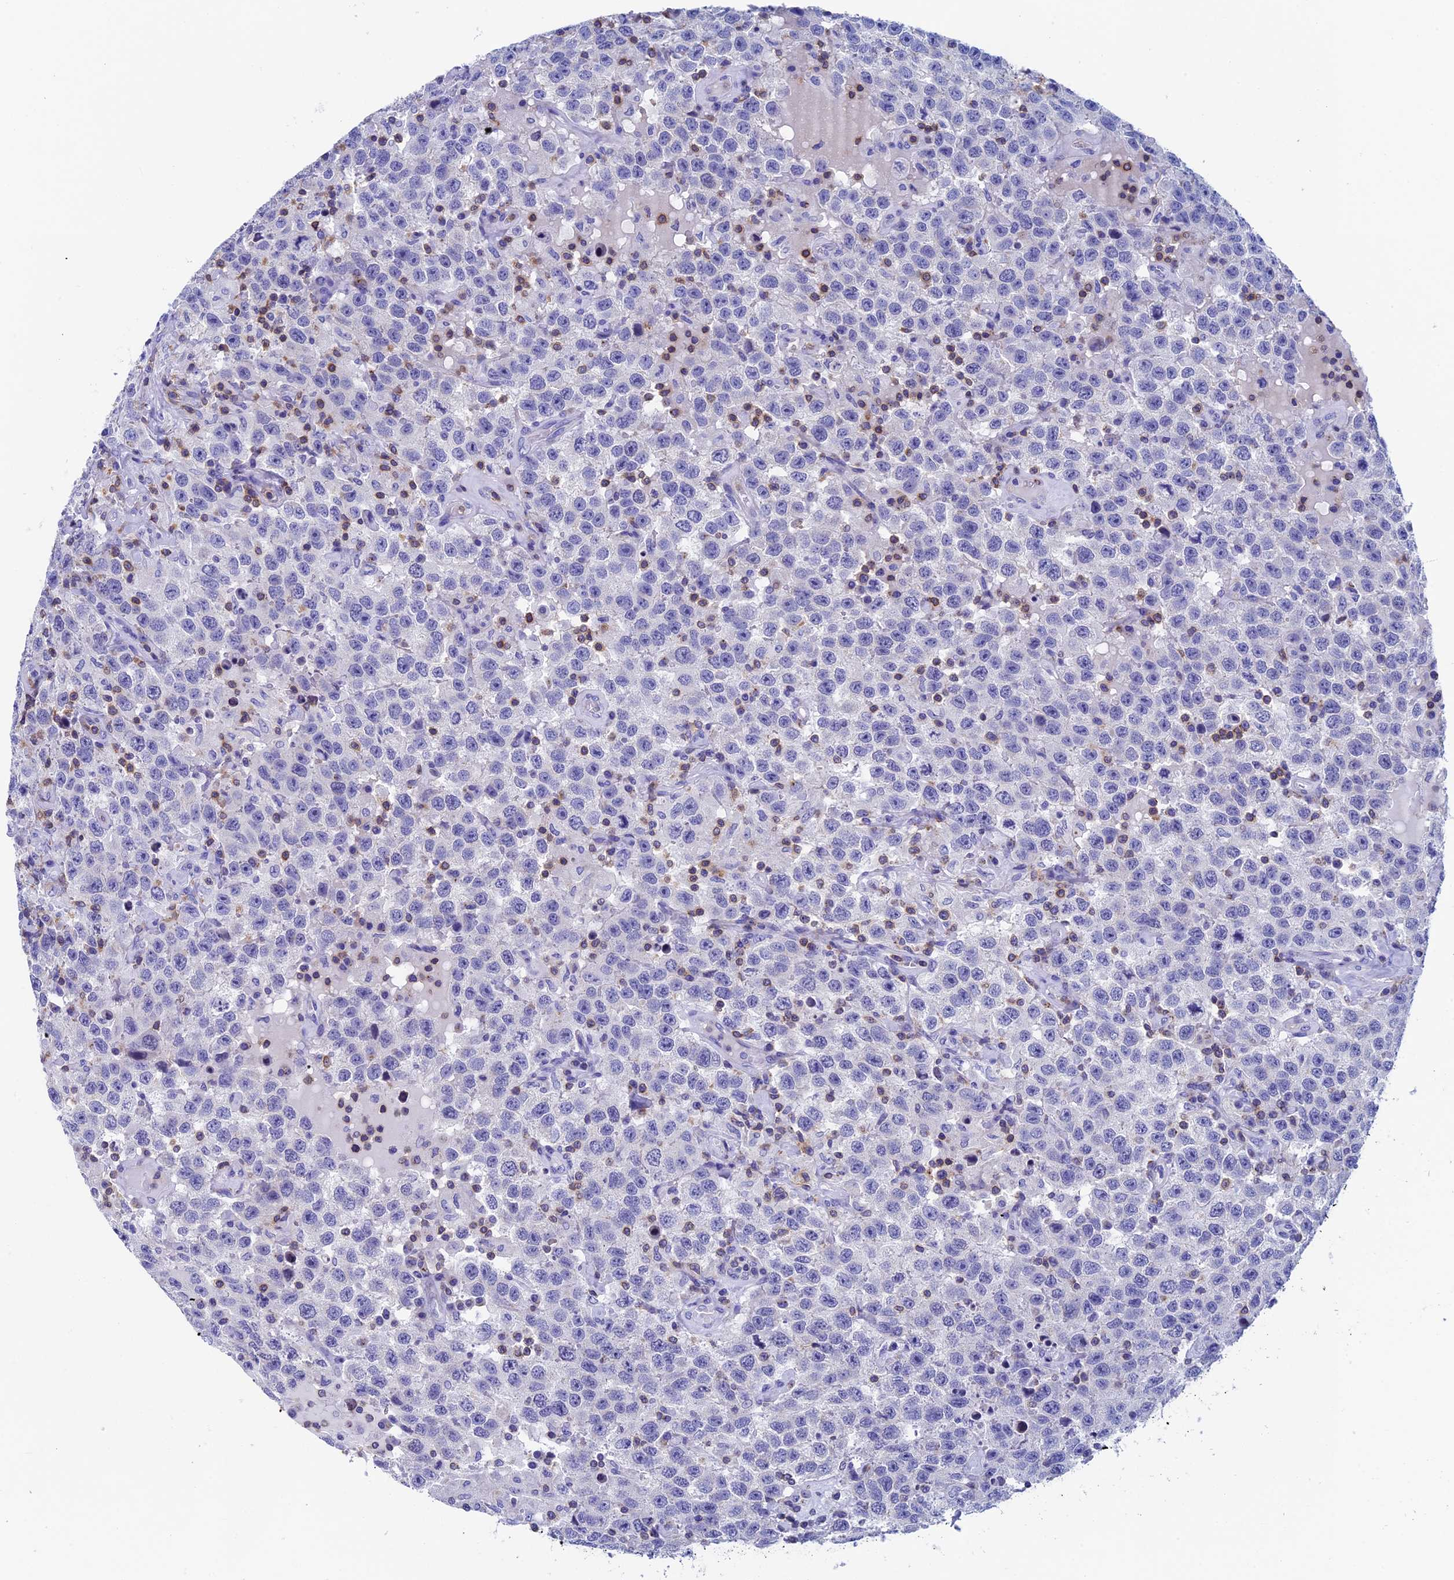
{"staining": {"intensity": "negative", "quantity": "none", "location": "none"}, "tissue": "testis cancer", "cell_type": "Tumor cells", "image_type": "cancer", "snomed": [{"axis": "morphology", "description": "Seminoma, NOS"}, {"axis": "topography", "description": "Testis"}], "caption": "Immunohistochemical staining of human testis cancer shows no significant staining in tumor cells. (Brightfield microscopy of DAB immunohistochemistry at high magnification).", "gene": "SEPTIN1", "patient": {"sex": "male", "age": 41}}